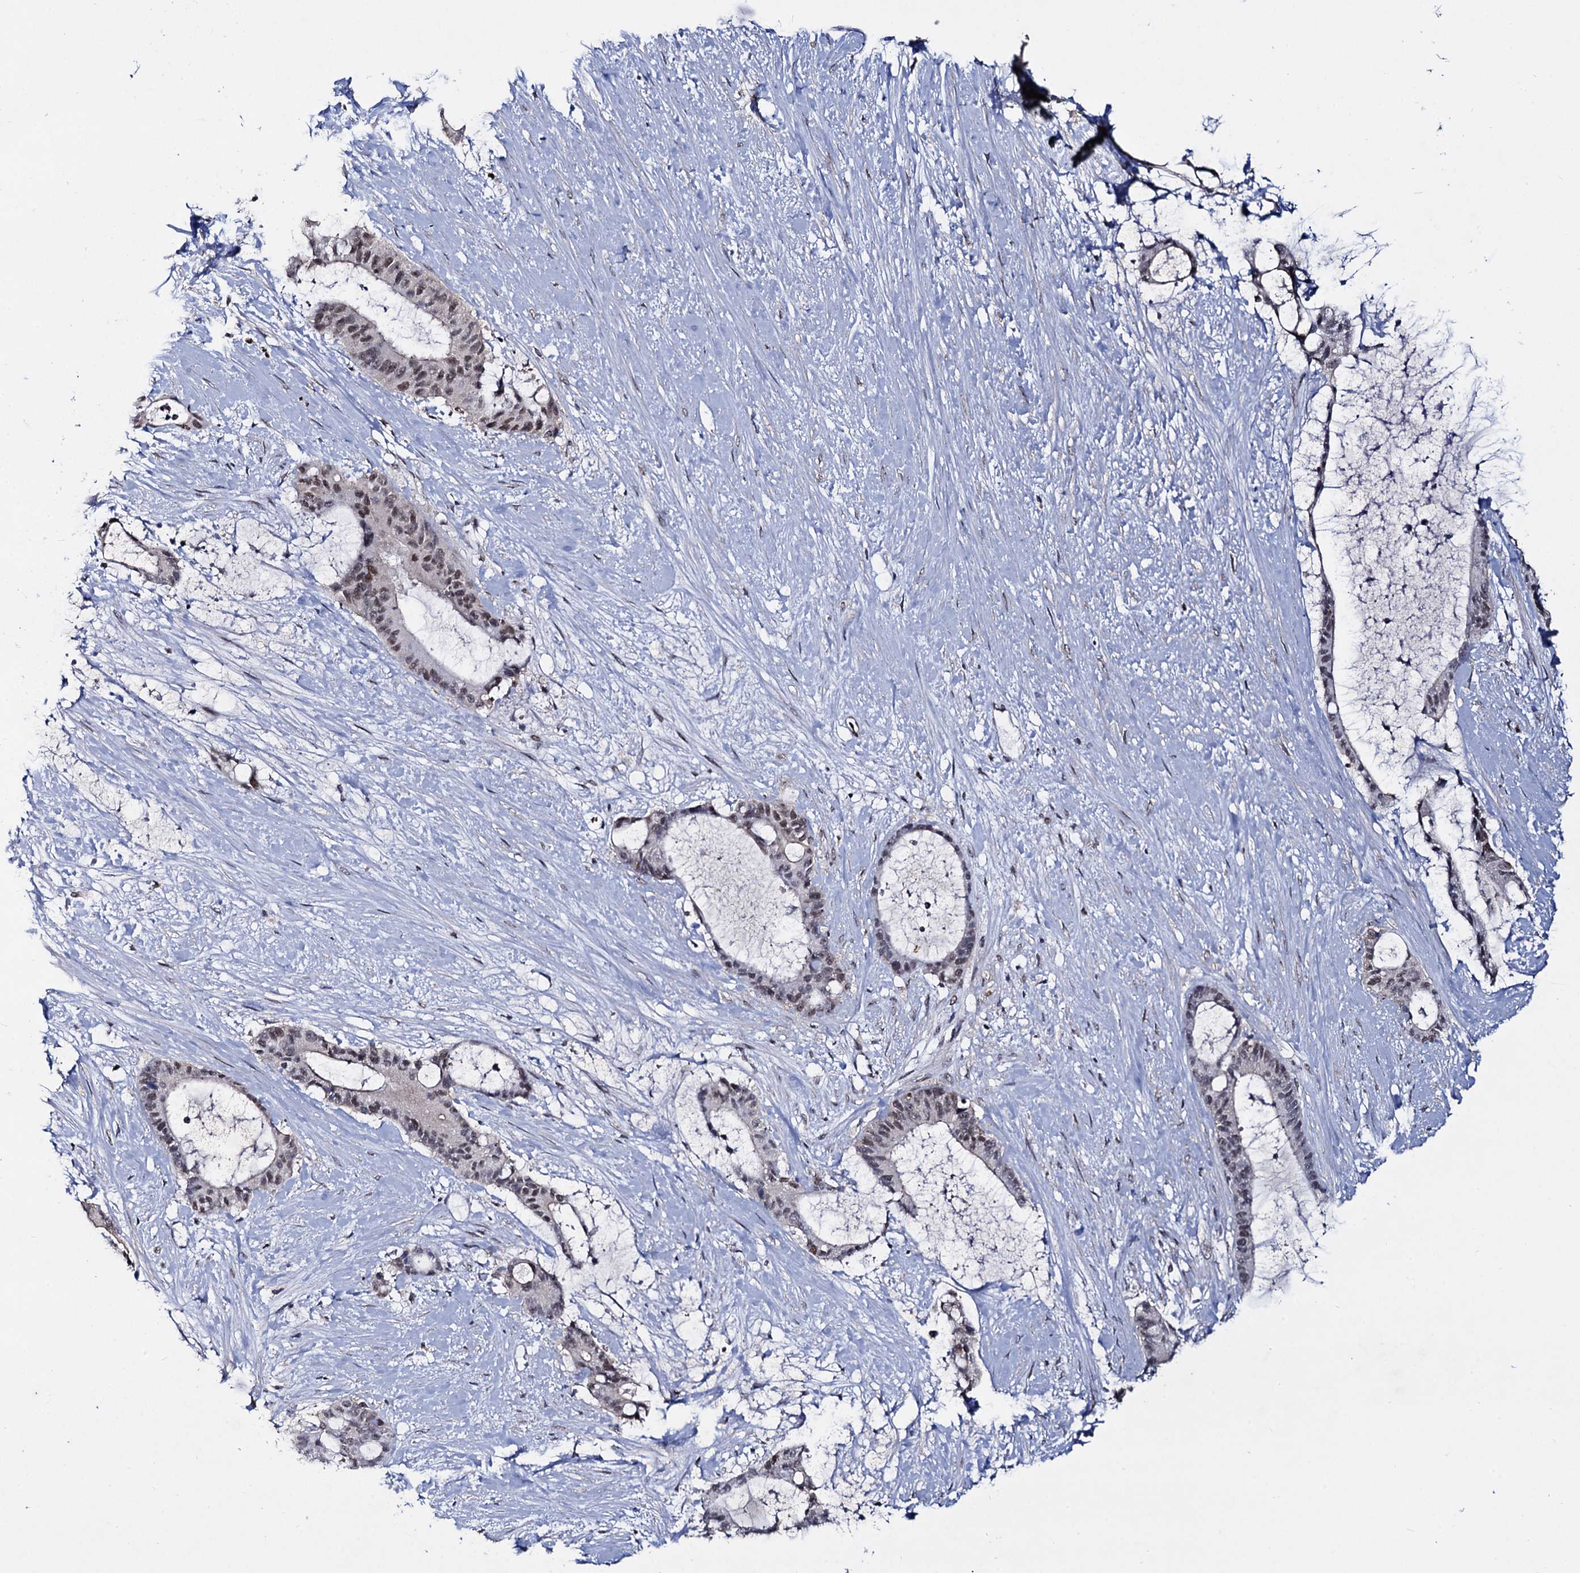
{"staining": {"intensity": "moderate", "quantity": "25%-75%", "location": "nuclear"}, "tissue": "liver cancer", "cell_type": "Tumor cells", "image_type": "cancer", "snomed": [{"axis": "morphology", "description": "Normal tissue, NOS"}, {"axis": "morphology", "description": "Cholangiocarcinoma"}, {"axis": "topography", "description": "Liver"}, {"axis": "topography", "description": "Peripheral nerve tissue"}], "caption": "The image displays immunohistochemical staining of liver cholangiocarcinoma. There is moderate nuclear staining is present in about 25%-75% of tumor cells. (DAB IHC with brightfield microscopy, high magnification).", "gene": "SMCHD1", "patient": {"sex": "female", "age": 73}}